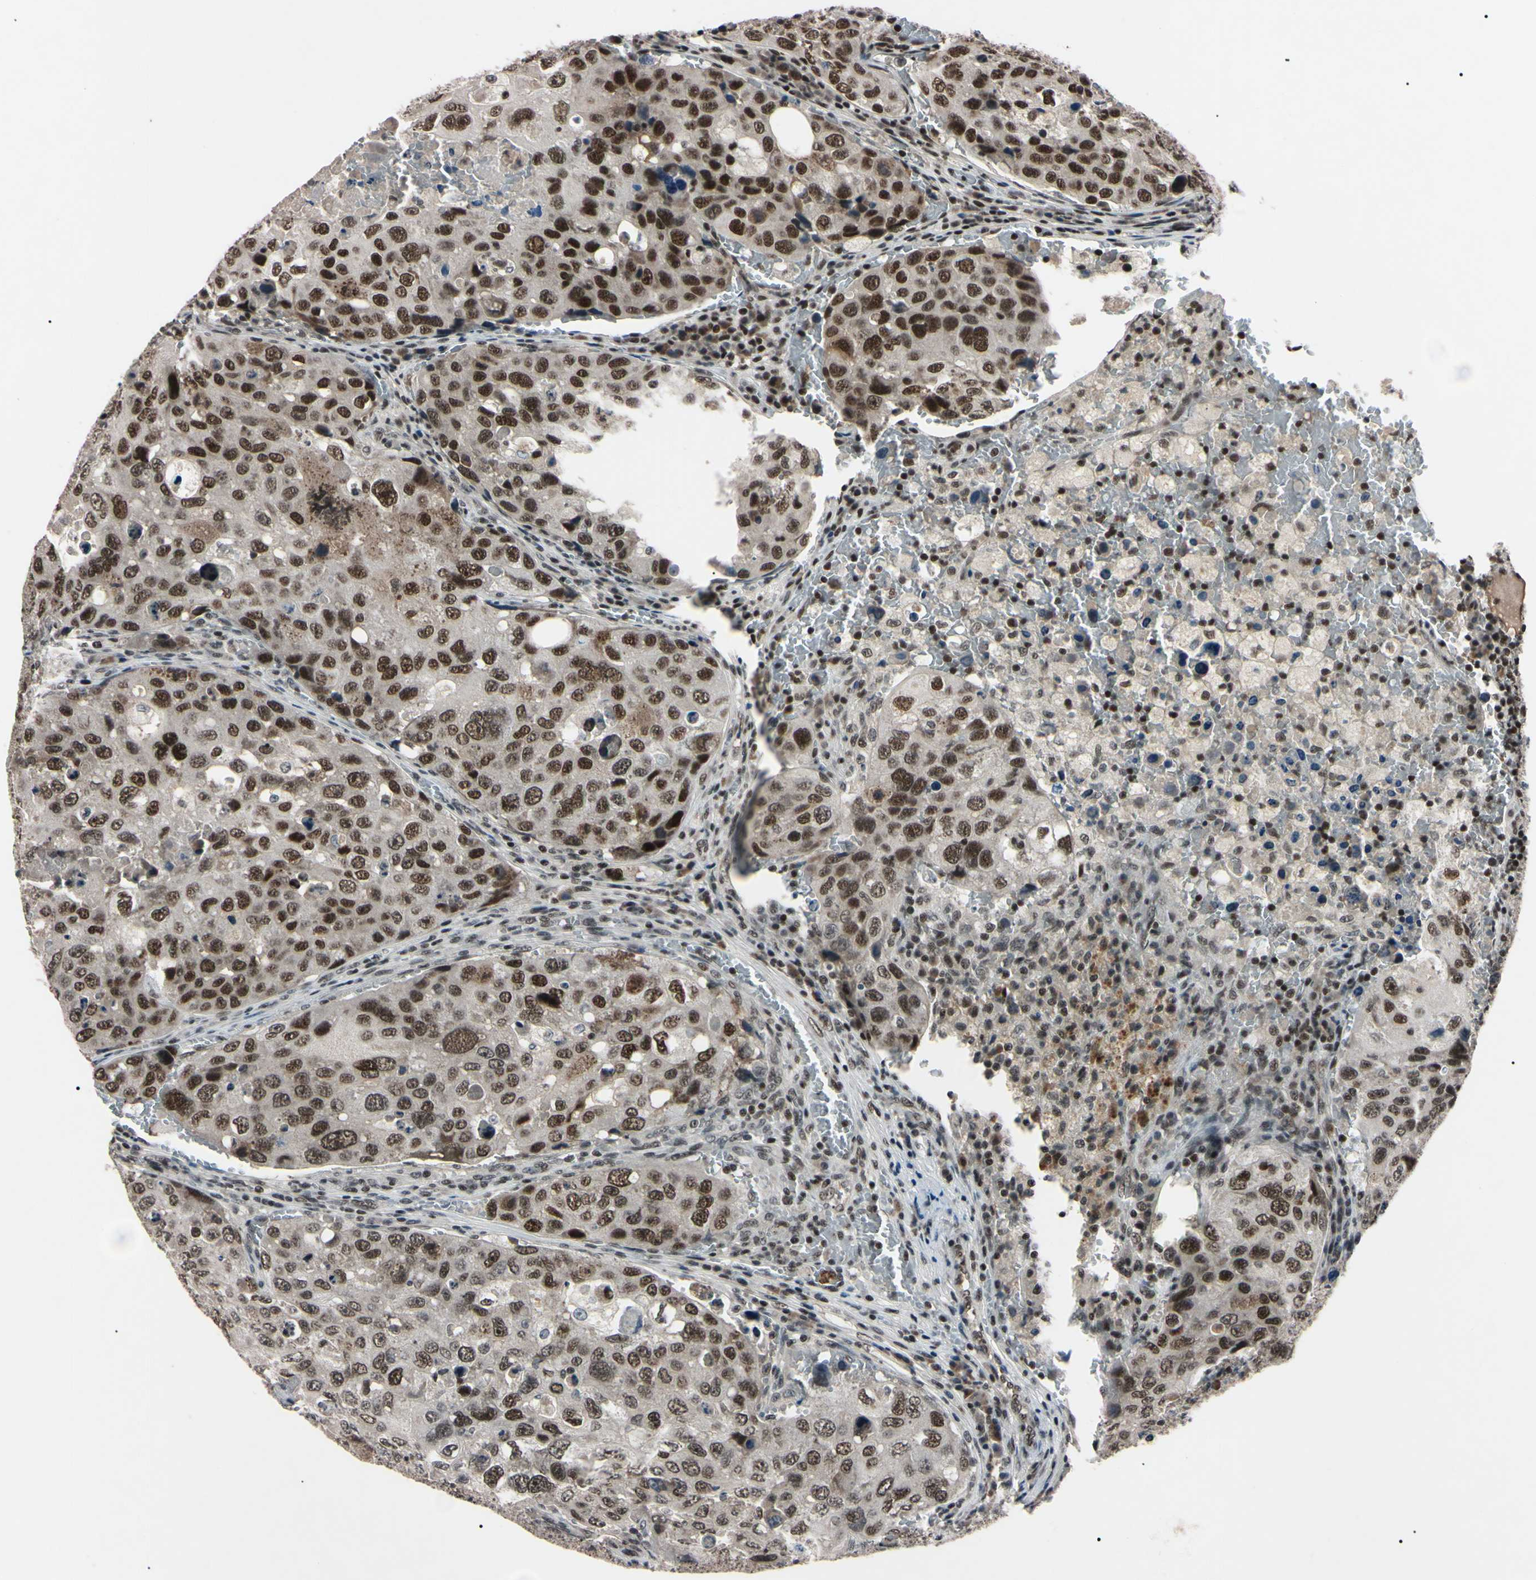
{"staining": {"intensity": "moderate", "quantity": "25%-75%", "location": "nuclear"}, "tissue": "urothelial cancer", "cell_type": "Tumor cells", "image_type": "cancer", "snomed": [{"axis": "morphology", "description": "Urothelial carcinoma, High grade"}, {"axis": "topography", "description": "Lymph node"}, {"axis": "topography", "description": "Urinary bladder"}], "caption": "Immunohistochemistry (IHC) photomicrograph of neoplastic tissue: human urothelial carcinoma (high-grade) stained using IHC demonstrates medium levels of moderate protein expression localized specifically in the nuclear of tumor cells, appearing as a nuclear brown color.", "gene": "YY1", "patient": {"sex": "male", "age": 51}}